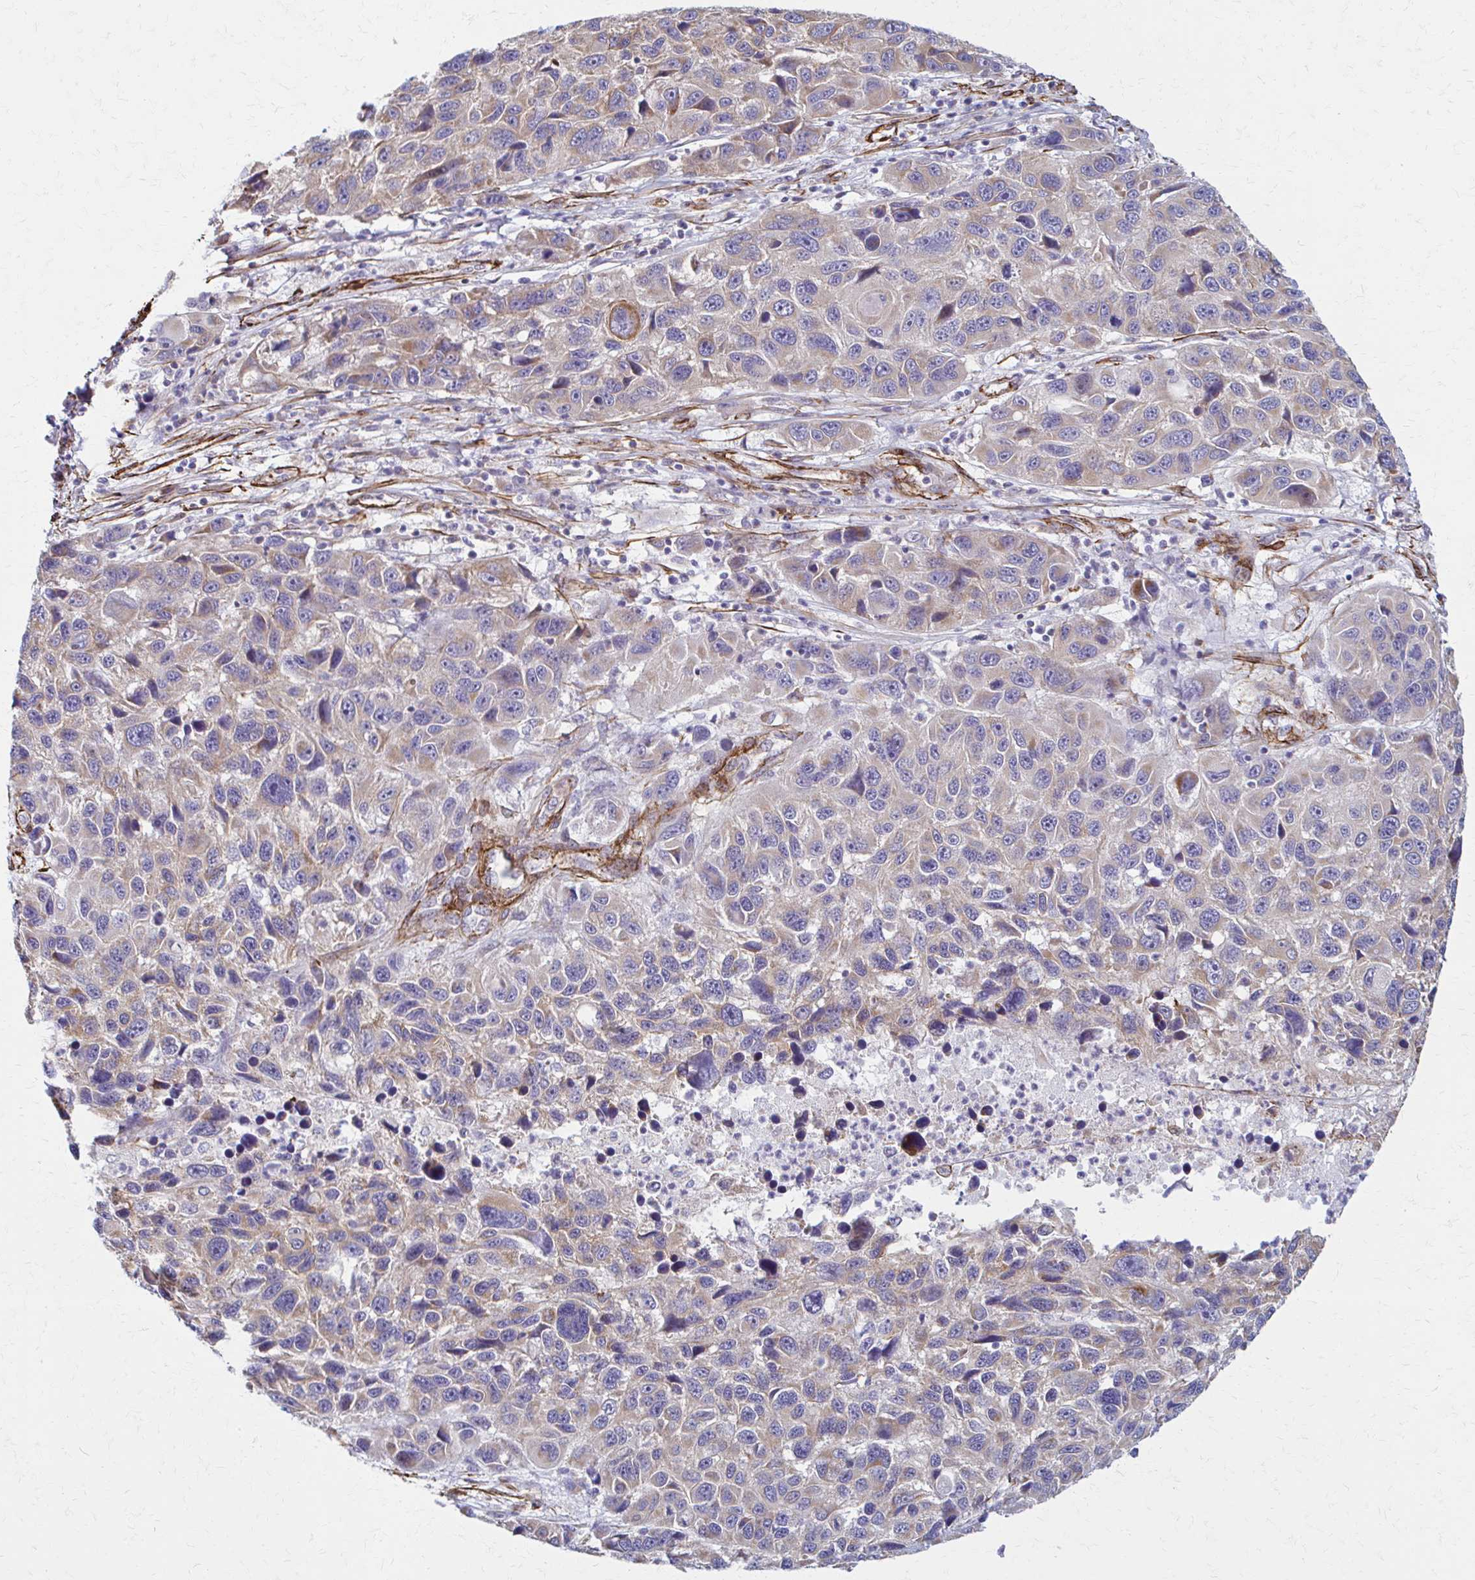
{"staining": {"intensity": "weak", "quantity": "25%-75%", "location": "cytoplasmic/membranous"}, "tissue": "melanoma", "cell_type": "Tumor cells", "image_type": "cancer", "snomed": [{"axis": "morphology", "description": "Malignant melanoma, NOS"}, {"axis": "topography", "description": "Skin"}], "caption": "Brown immunohistochemical staining in malignant melanoma exhibits weak cytoplasmic/membranous staining in about 25%-75% of tumor cells.", "gene": "TIMMDC1", "patient": {"sex": "male", "age": 53}}